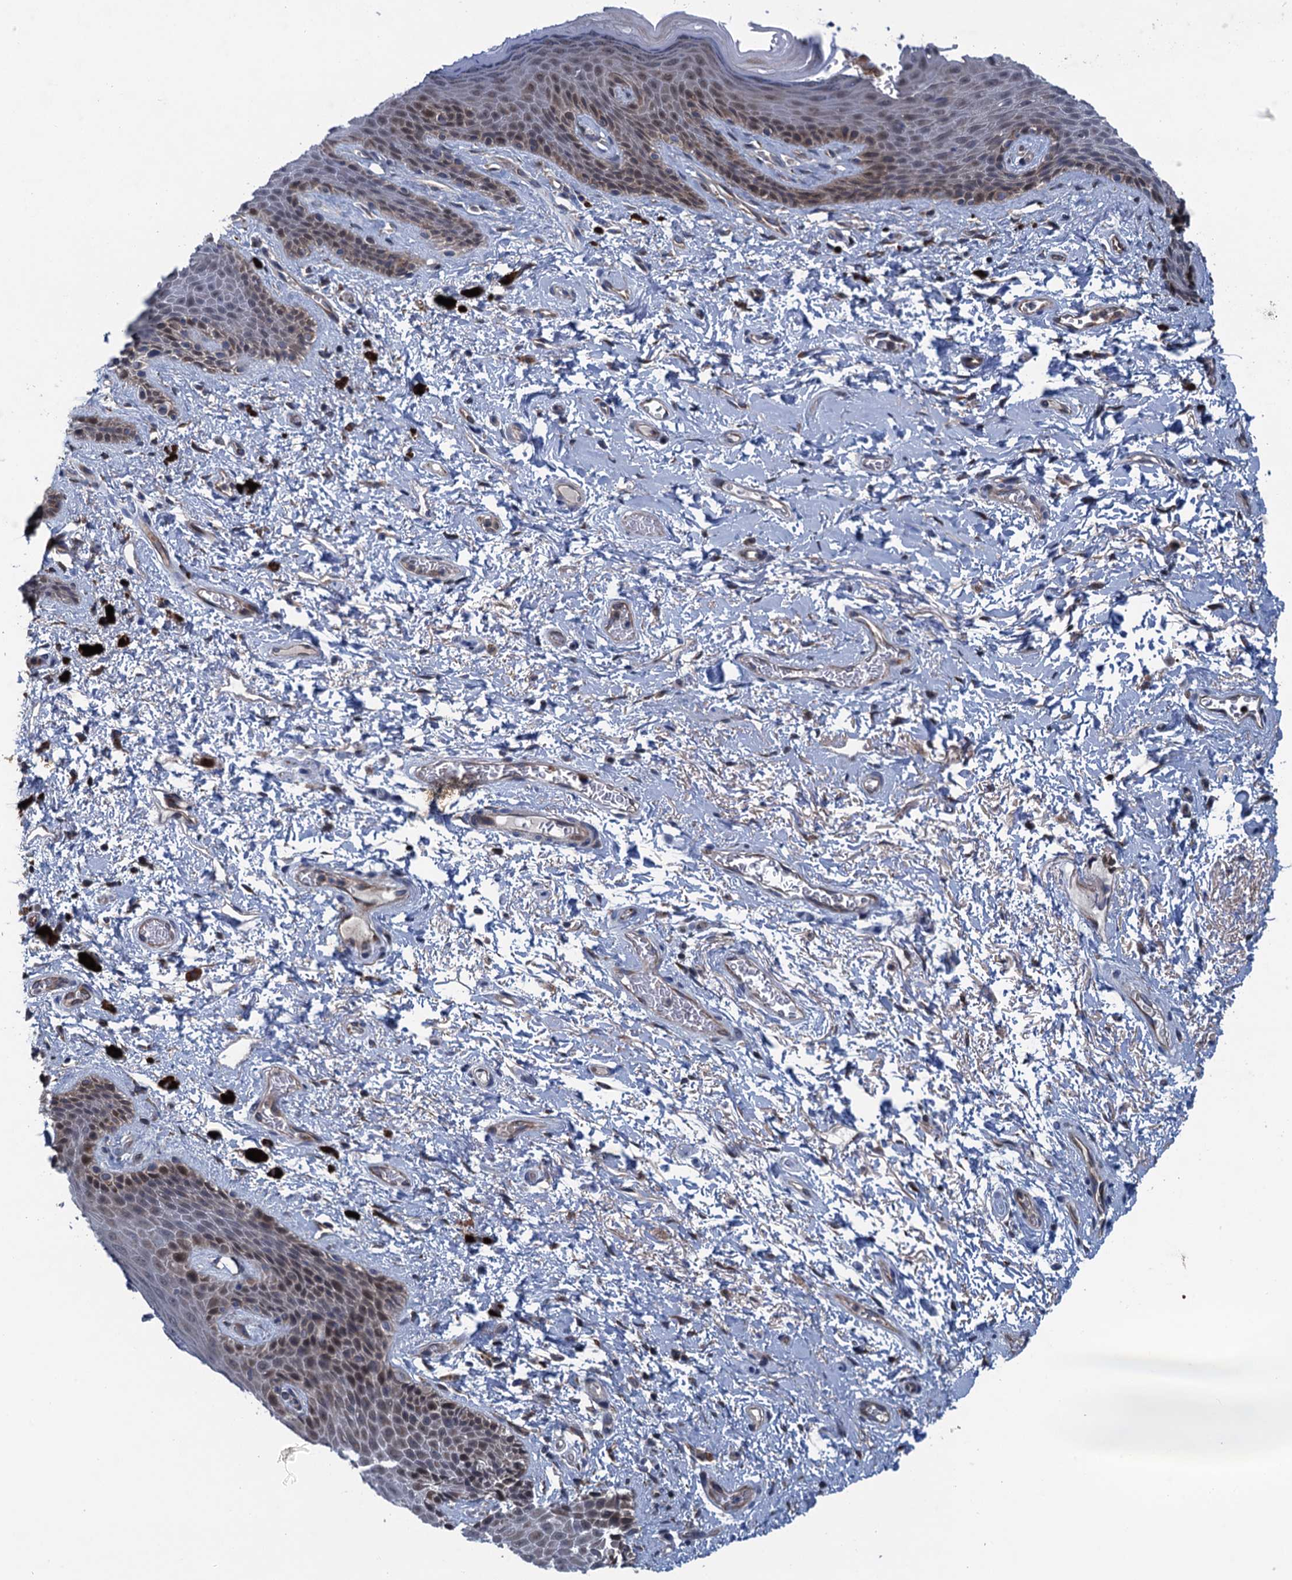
{"staining": {"intensity": "weak", "quantity": "<25%", "location": "cytoplasmic/membranous,nuclear"}, "tissue": "skin", "cell_type": "Epidermal cells", "image_type": "normal", "snomed": [{"axis": "morphology", "description": "Normal tissue, NOS"}, {"axis": "topography", "description": "Anal"}], "caption": "Benign skin was stained to show a protein in brown. There is no significant expression in epidermal cells.", "gene": "CNTN5", "patient": {"sex": "female", "age": 46}}